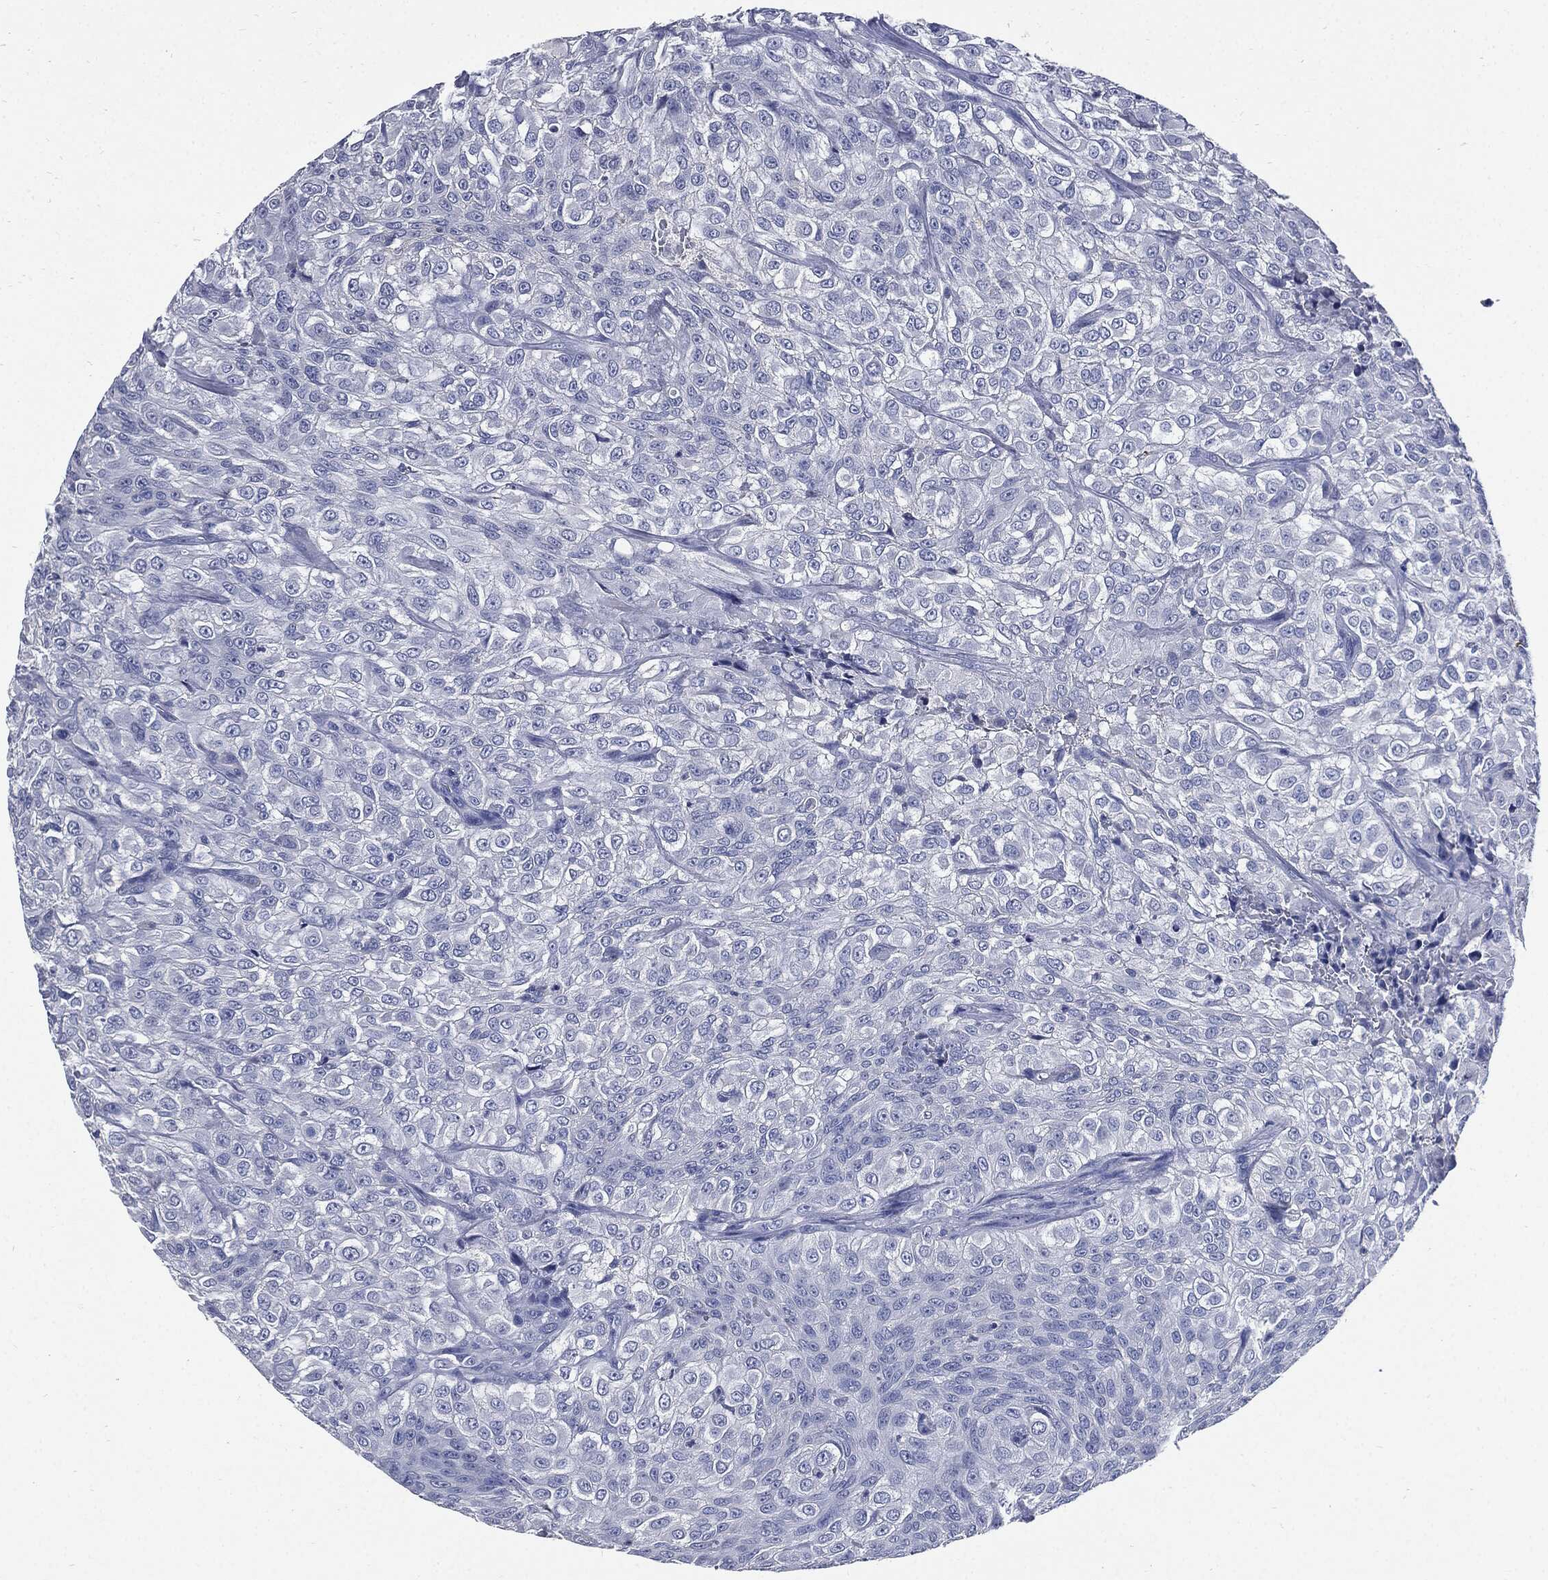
{"staining": {"intensity": "negative", "quantity": "none", "location": "none"}, "tissue": "urothelial cancer", "cell_type": "Tumor cells", "image_type": "cancer", "snomed": [{"axis": "morphology", "description": "Urothelial carcinoma, High grade"}, {"axis": "topography", "description": "Urinary bladder"}], "caption": "Tumor cells show no significant protein expression in urothelial cancer. Nuclei are stained in blue.", "gene": "CPE", "patient": {"sex": "male", "age": 56}}